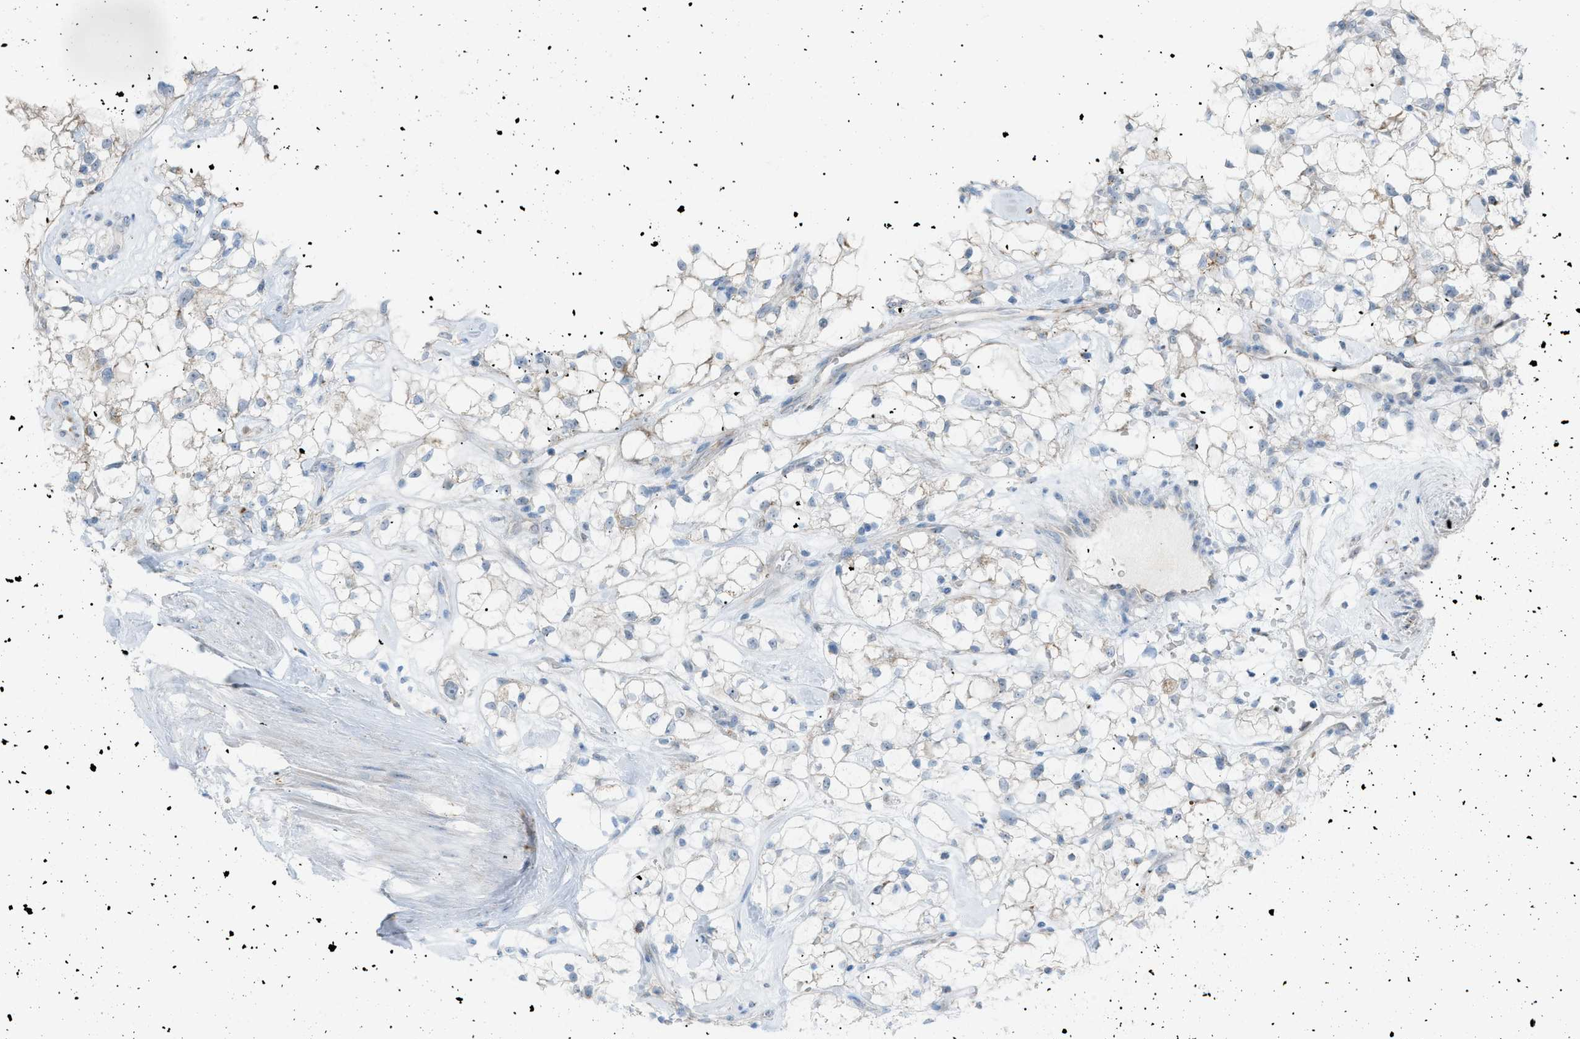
{"staining": {"intensity": "negative", "quantity": "none", "location": "none"}, "tissue": "renal cancer", "cell_type": "Tumor cells", "image_type": "cancer", "snomed": [{"axis": "morphology", "description": "Adenocarcinoma, NOS"}, {"axis": "topography", "description": "Kidney"}], "caption": "The photomicrograph reveals no significant positivity in tumor cells of renal adenocarcinoma. The staining was performed using DAB (3,3'-diaminobenzidine) to visualize the protein expression in brown, while the nuclei were stained in blue with hematoxylin (Magnification: 20x).", "gene": "ZNF516", "patient": {"sex": "female", "age": 60}}